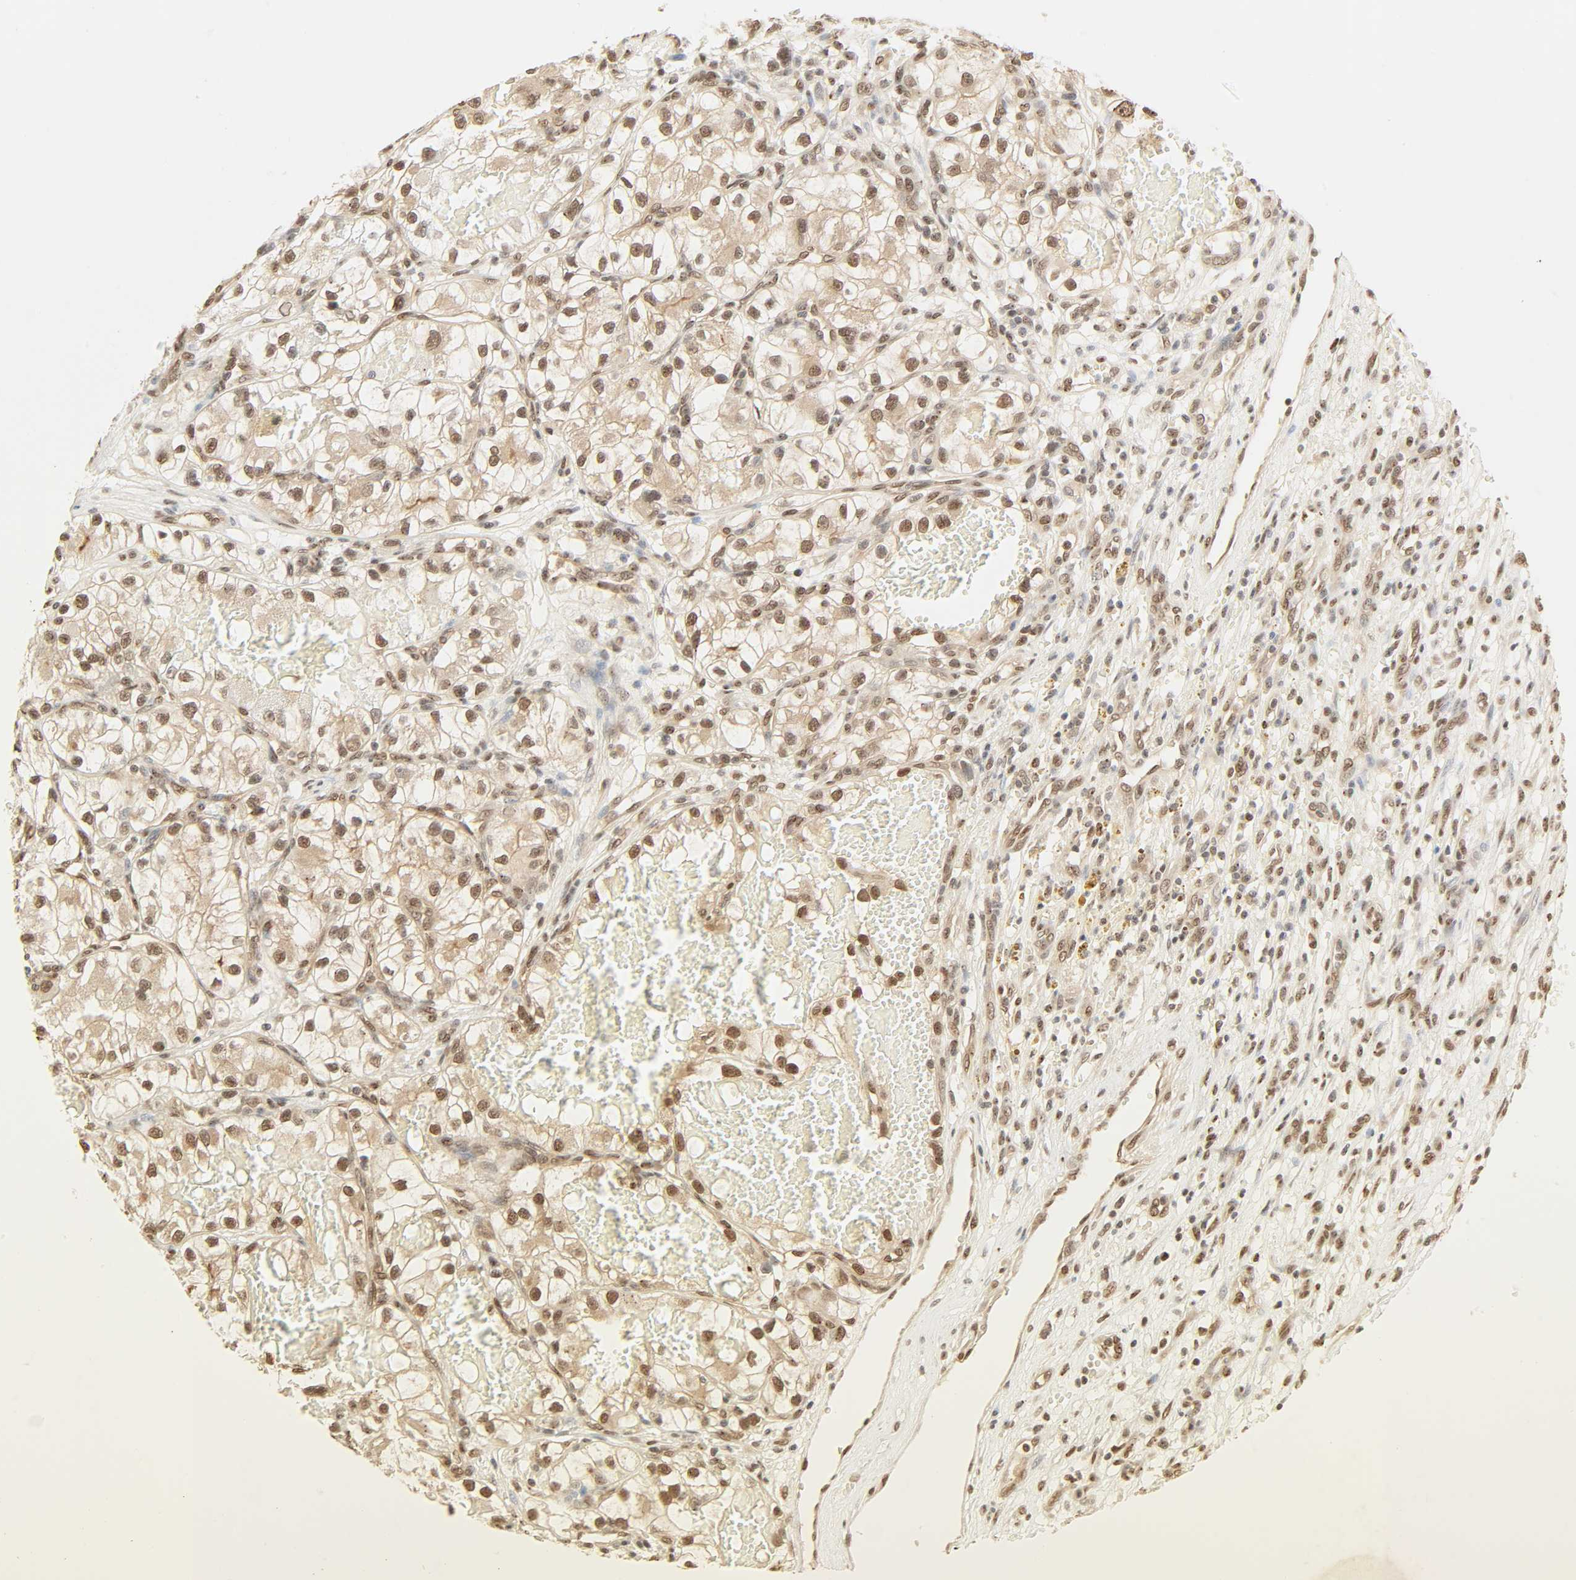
{"staining": {"intensity": "moderate", "quantity": ">75%", "location": "nuclear"}, "tissue": "renal cancer", "cell_type": "Tumor cells", "image_type": "cancer", "snomed": [{"axis": "morphology", "description": "Adenocarcinoma, NOS"}, {"axis": "topography", "description": "Kidney"}], "caption": "Adenocarcinoma (renal) tissue reveals moderate nuclear positivity in about >75% of tumor cells, visualized by immunohistochemistry.", "gene": "UBC", "patient": {"sex": "female", "age": 57}}